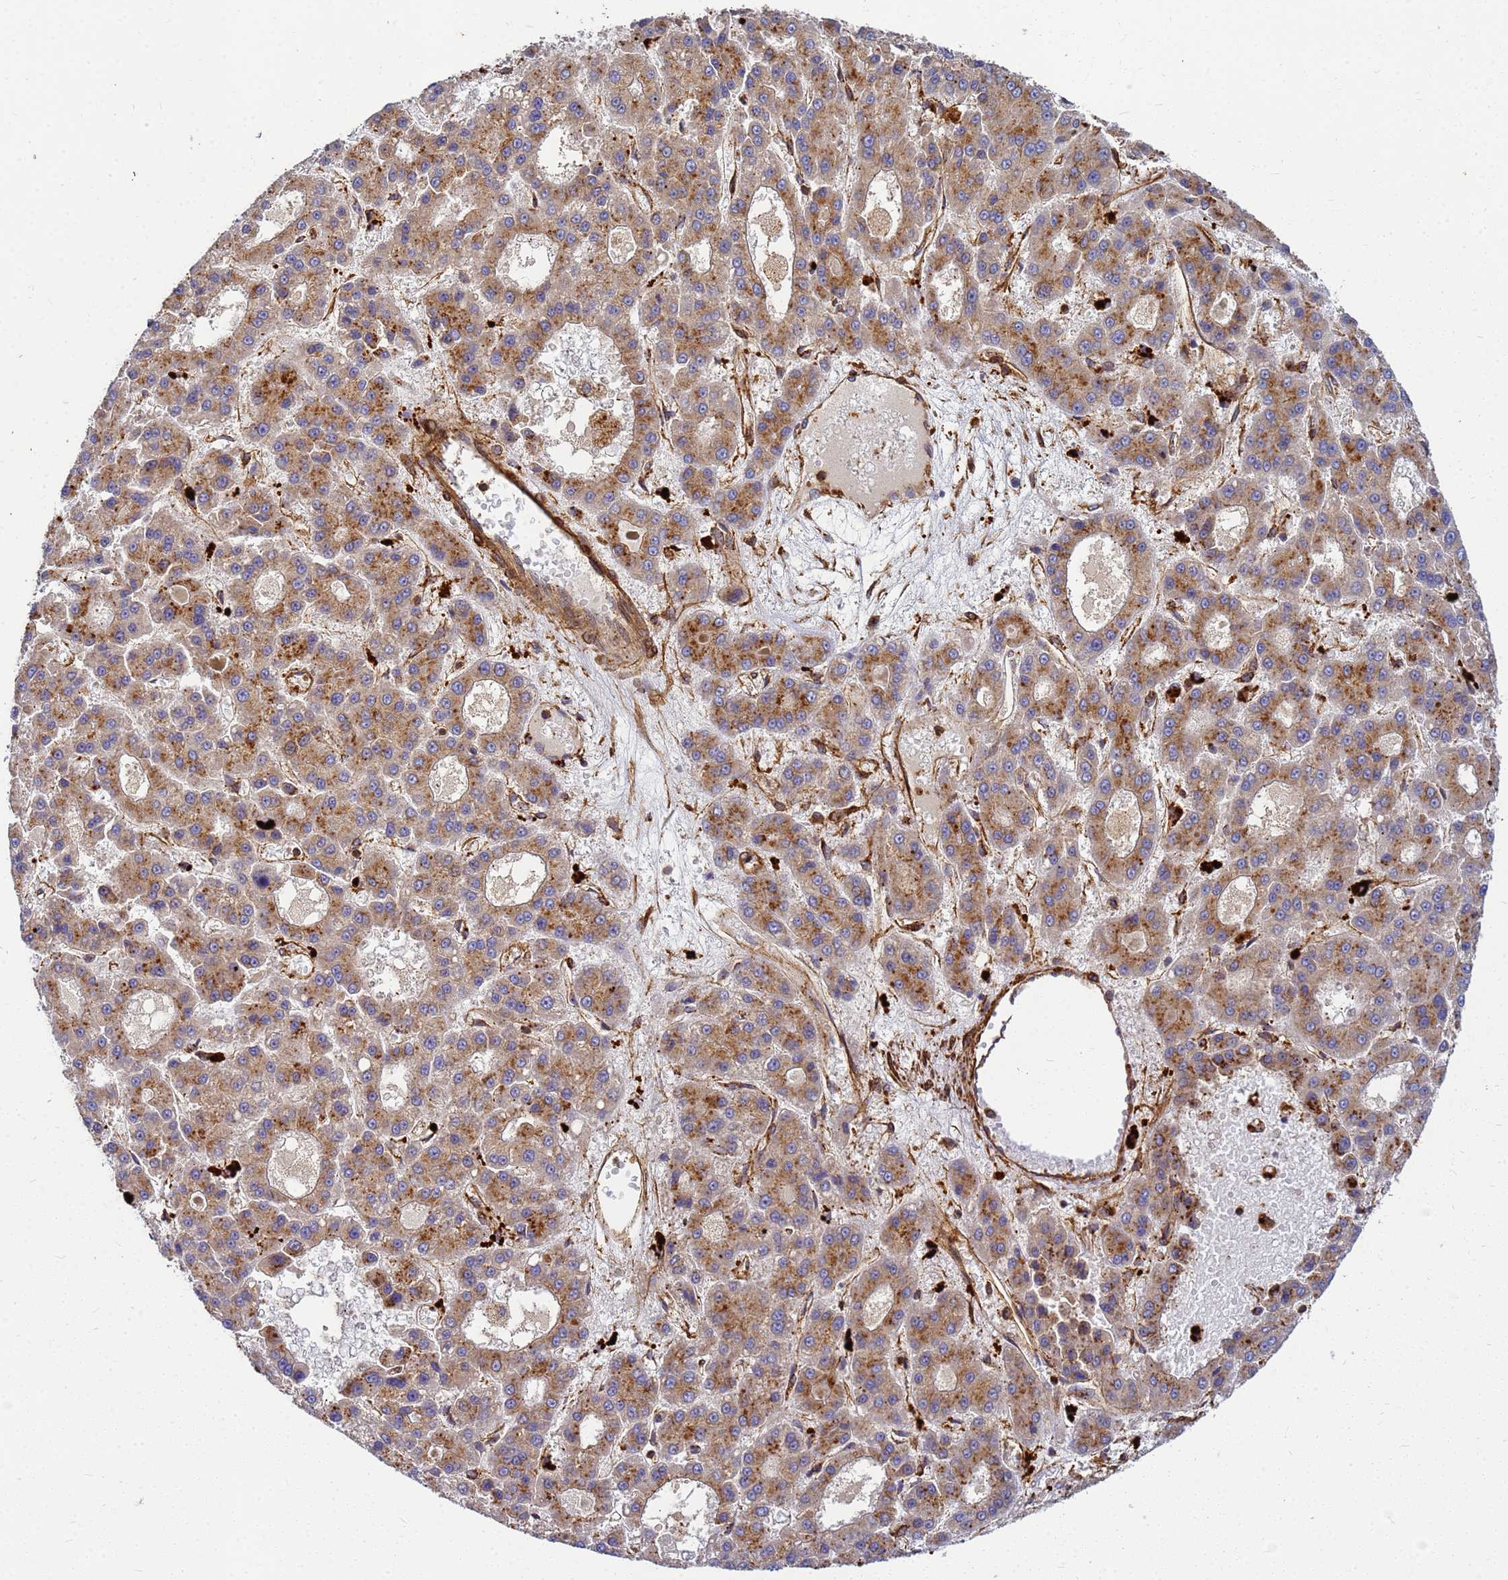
{"staining": {"intensity": "moderate", "quantity": ">75%", "location": "cytoplasmic/membranous"}, "tissue": "liver cancer", "cell_type": "Tumor cells", "image_type": "cancer", "snomed": [{"axis": "morphology", "description": "Carcinoma, Hepatocellular, NOS"}, {"axis": "topography", "description": "Liver"}], "caption": "Tumor cells exhibit medium levels of moderate cytoplasmic/membranous expression in approximately >75% of cells in human liver cancer.", "gene": "C2CD5", "patient": {"sex": "male", "age": 70}}